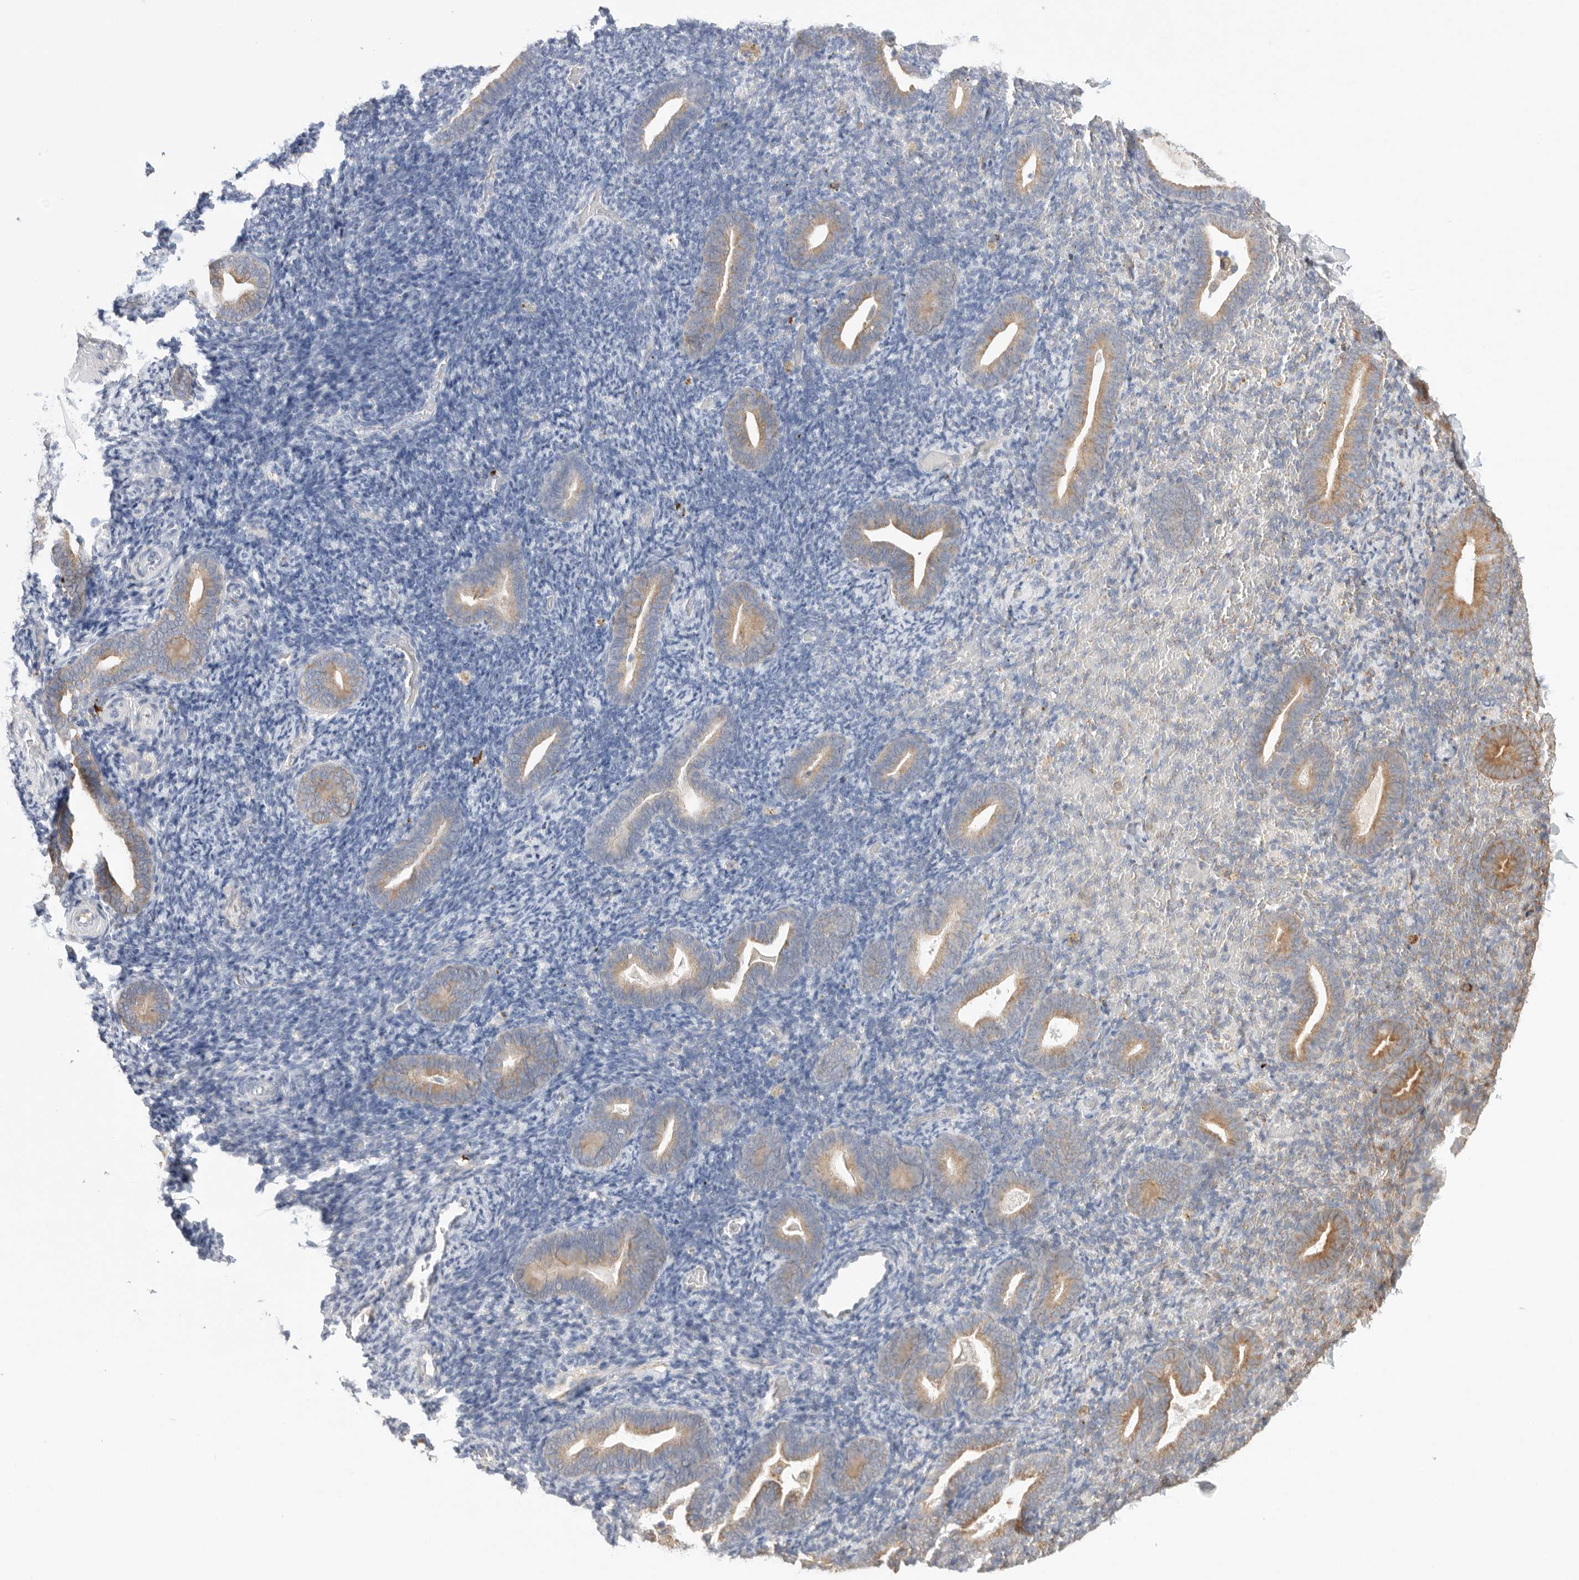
{"staining": {"intensity": "negative", "quantity": "none", "location": "none"}, "tissue": "endometrium", "cell_type": "Cells in endometrial stroma", "image_type": "normal", "snomed": [{"axis": "morphology", "description": "Normal tissue, NOS"}, {"axis": "topography", "description": "Endometrium"}], "caption": "DAB immunohistochemical staining of benign endometrium exhibits no significant expression in cells in endometrial stroma. The staining was performed using DAB to visualize the protein expression in brown, while the nuclei were stained in blue with hematoxylin (Magnification: 20x).", "gene": "BLOC1S5", "patient": {"sex": "female", "age": 51}}